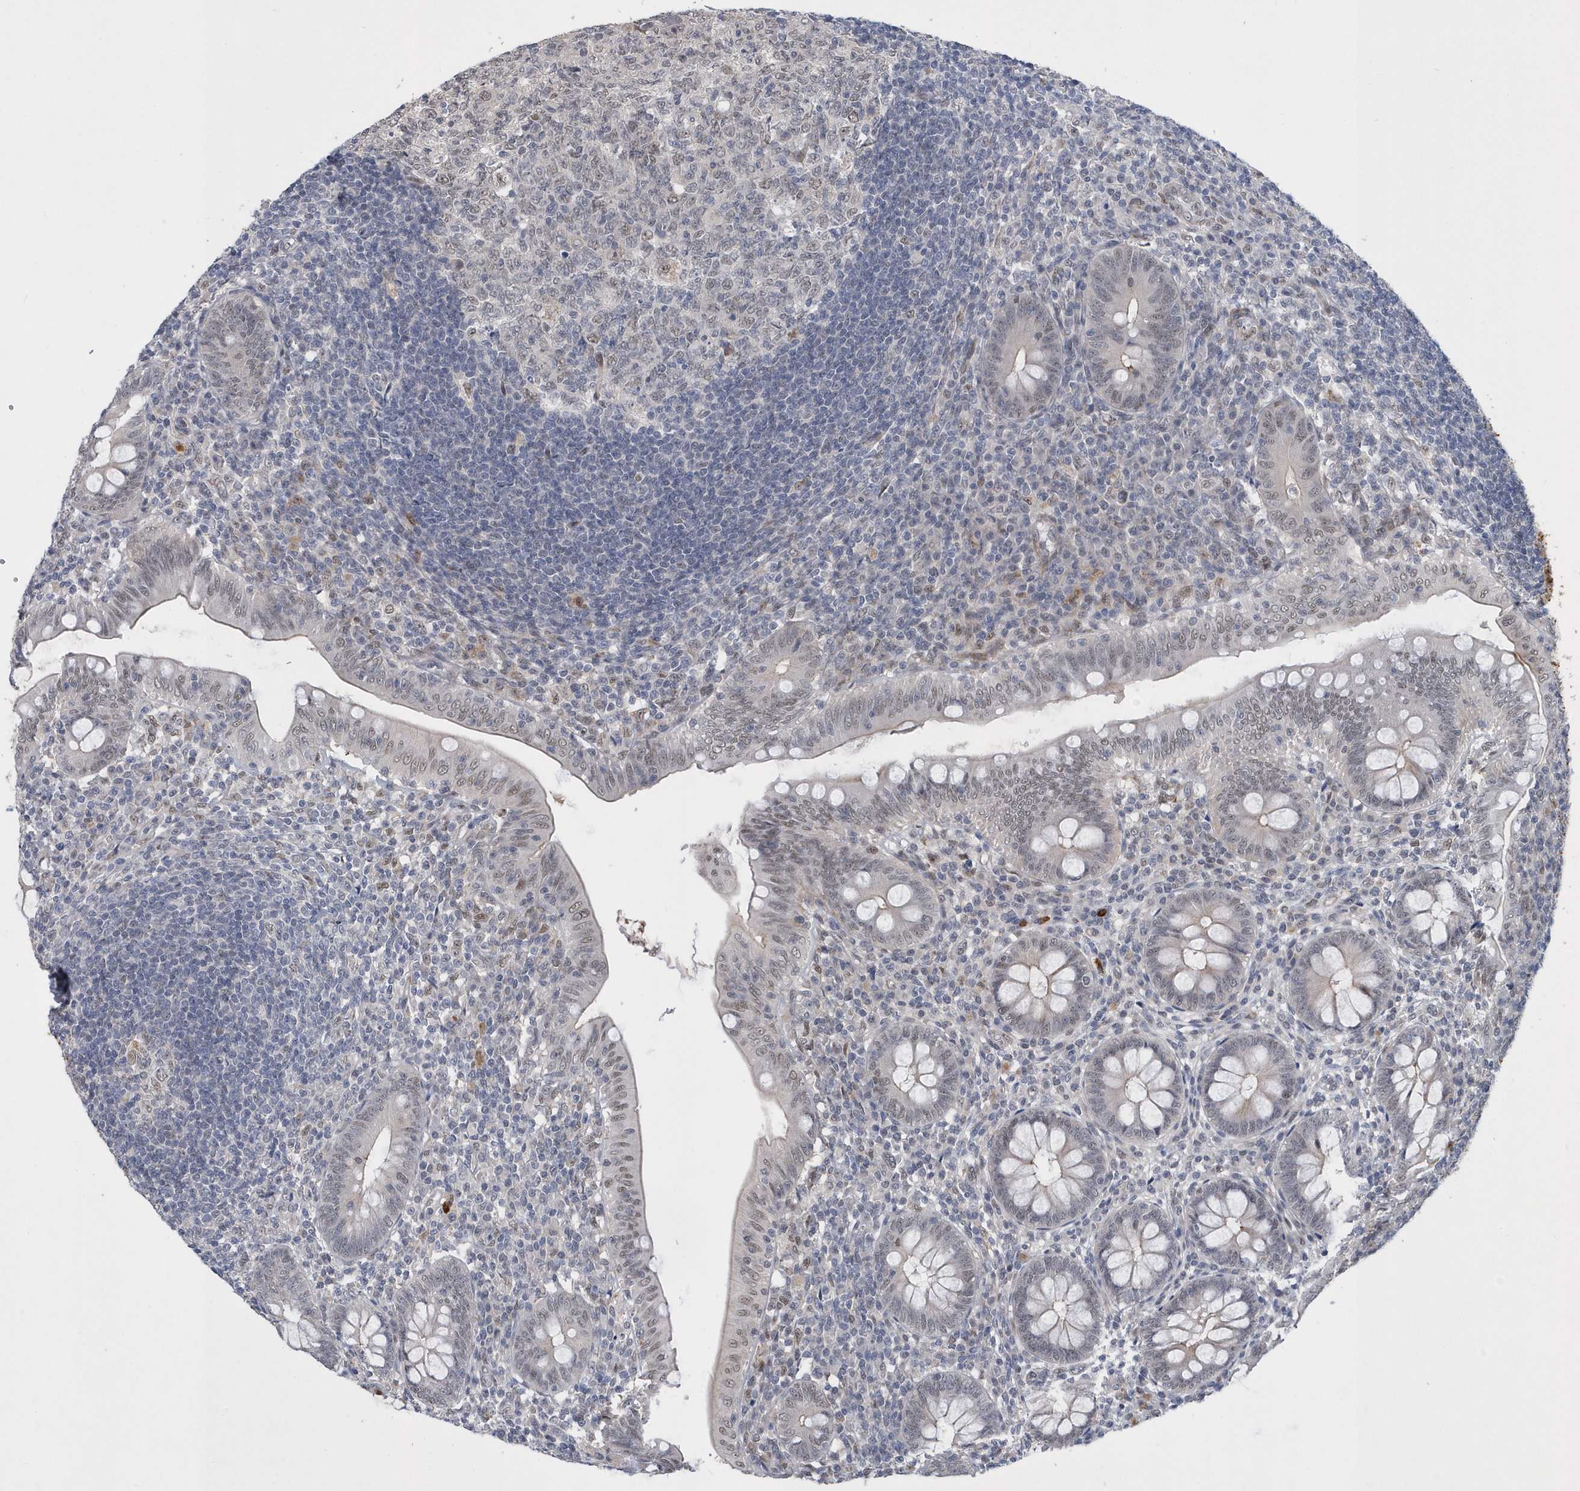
{"staining": {"intensity": "moderate", "quantity": "25%-75%", "location": "cytoplasmic/membranous,nuclear"}, "tissue": "appendix", "cell_type": "Glandular cells", "image_type": "normal", "snomed": [{"axis": "morphology", "description": "Normal tissue, NOS"}, {"axis": "topography", "description": "Appendix"}], "caption": "A micrograph of human appendix stained for a protein reveals moderate cytoplasmic/membranous,nuclear brown staining in glandular cells.", "gene": "FAM217A", "patient": {"sex": "male", "age": 14}}